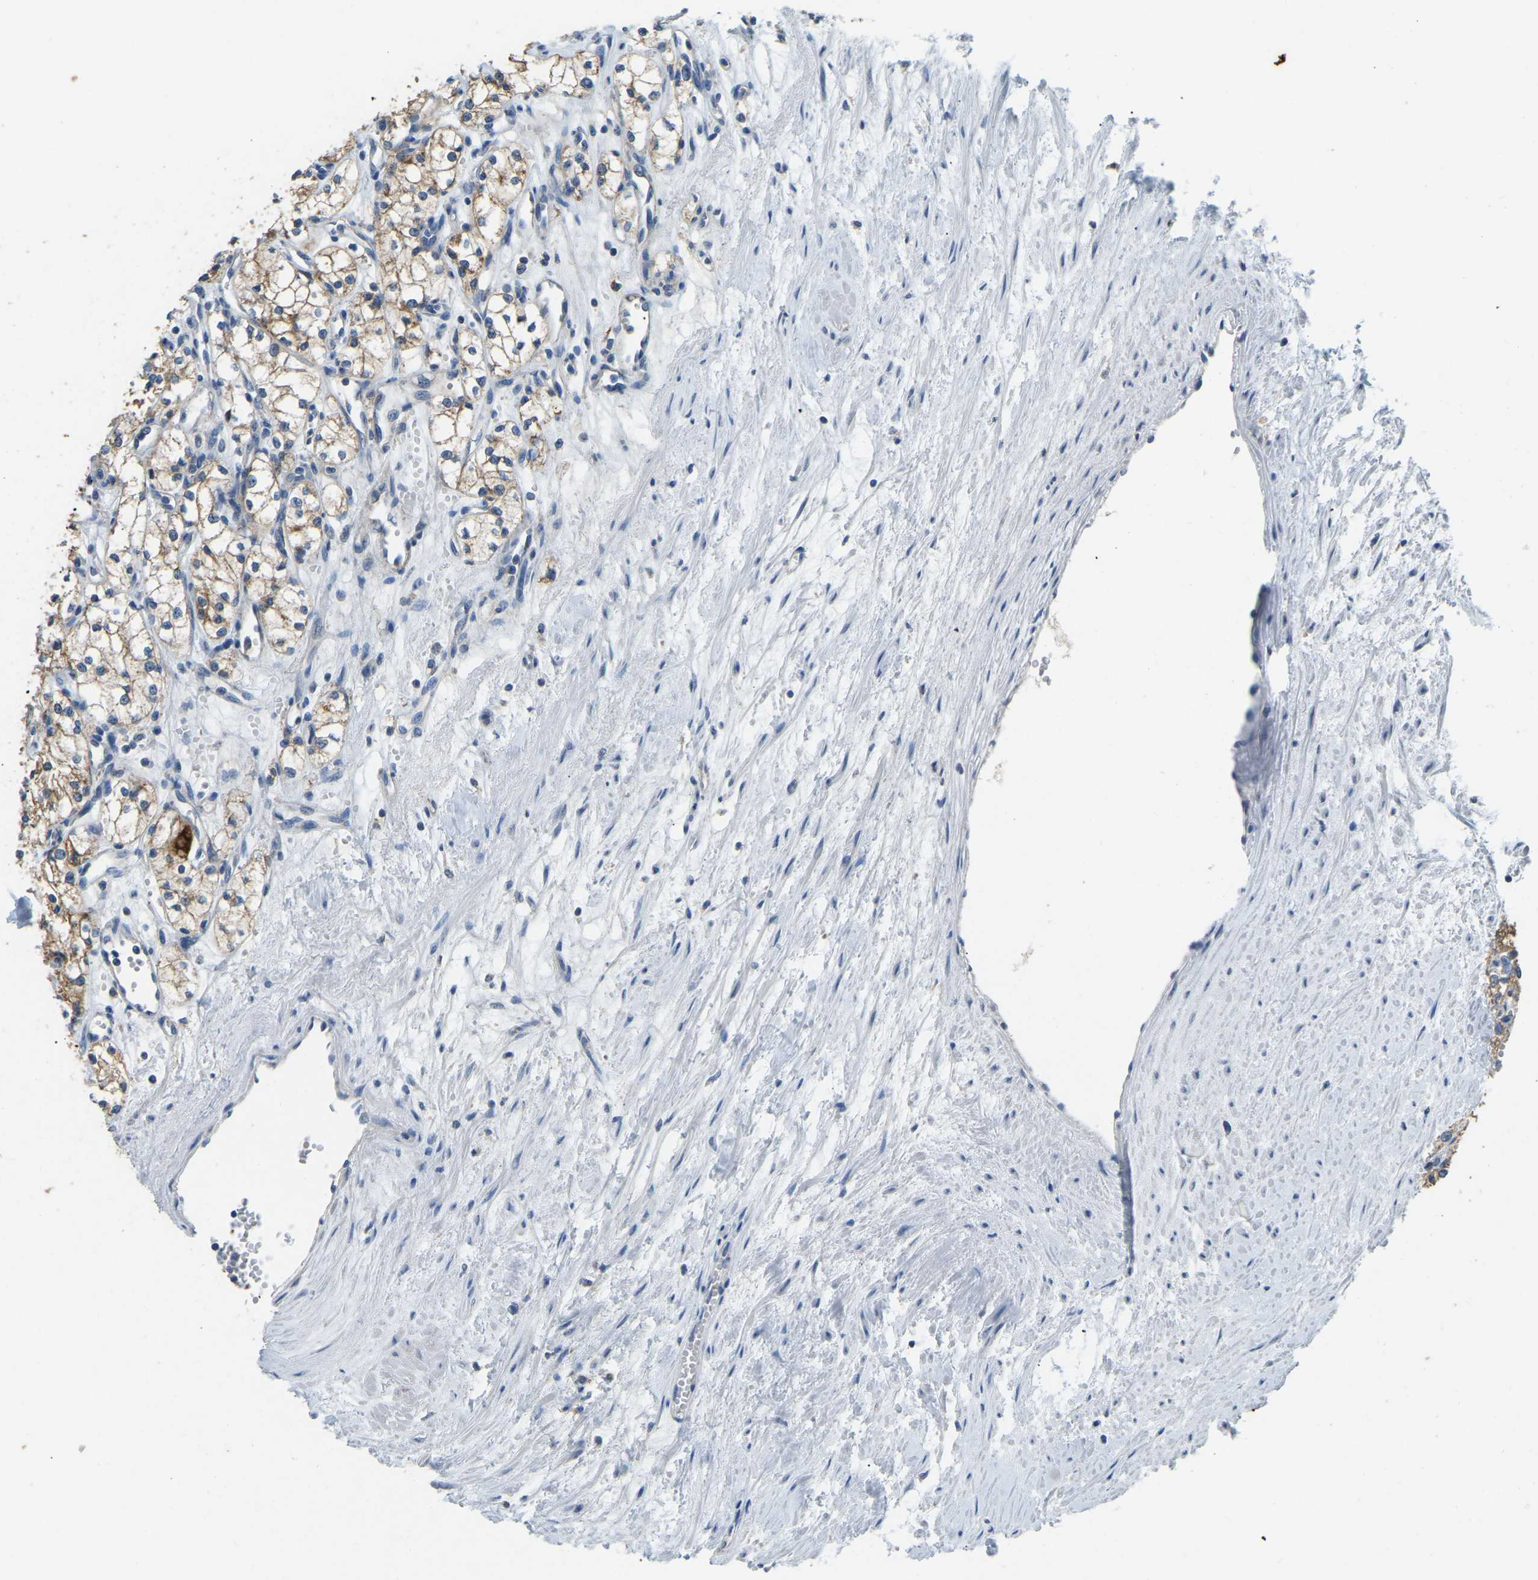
{"staining": {"intensity": "moderate", "quantity": ">75%", "location": "cytoplasmic/membranous"}, "tissue": "renal cancer", "cell_type": "Tumor cells", "image_type": "cancer", "snomed": [{"axis": "morphology", "description": "Adenocarcinoma, NOS"}, {"axis": "topography", "description": "Kidney"}], "caption": "Immunohistochemistry (IHC) of renal adenocarcinoma exhibits medium levels of moderate cytoplasmic/membranous expression in approximately >75% of tumor cells. The staining was performed using DAB (3,3'-diaminobenzidine), with brown indicating positive protein expression. Nuclei are stained blue with hematoxylin.", "gene": "ZNF200", "patient": {"sex": "male", "age": 59}}